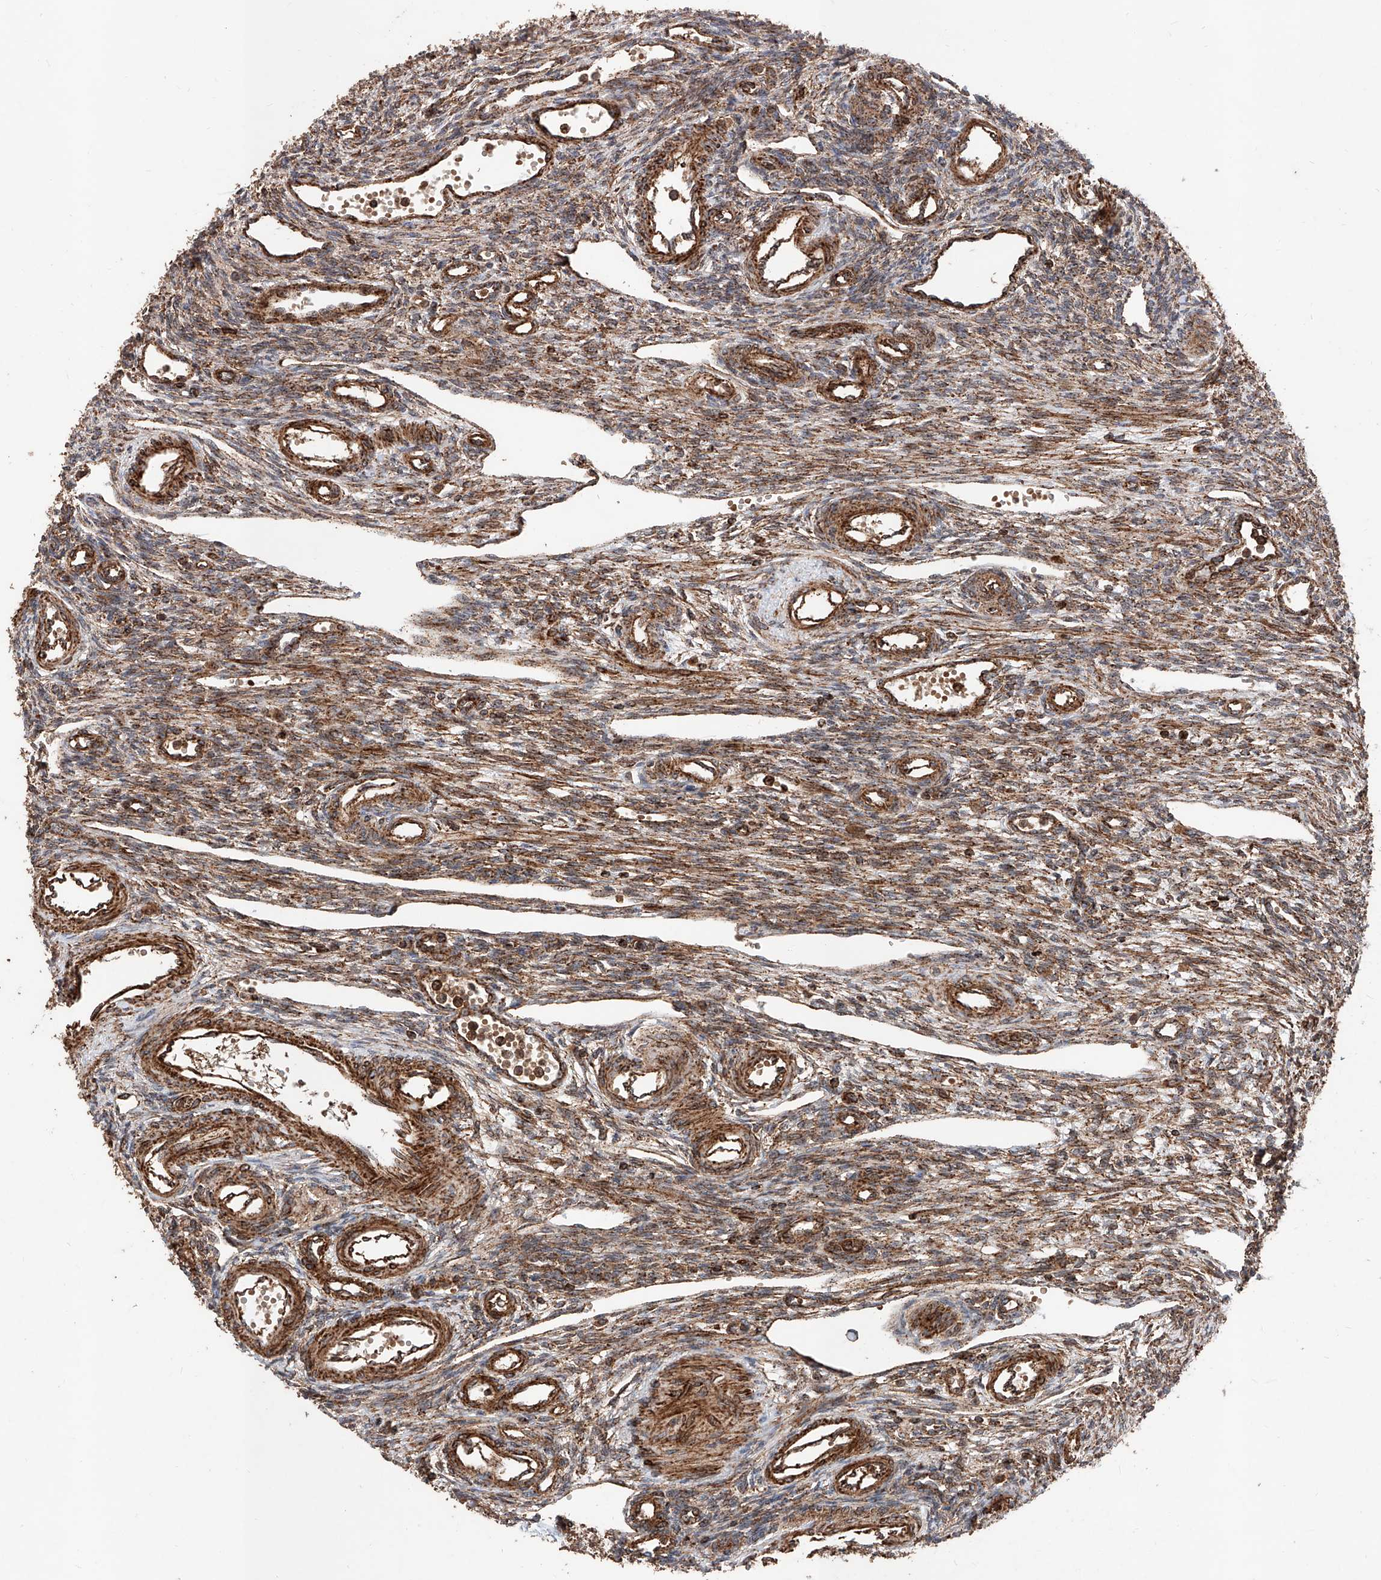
{"staining": {"intensity": "moderate", "quantity": ">75%", "location": "cytoplasmic/membranous"}, "tissue": "ovary", "cell_type": "Ovarian stroma cells", "image_type": "normal", "snomed": [{"axis": "morphology", "description": "Normal tissue, NOS"}, {"axis": "morphology", "description": "Cyst, NOS"}, {"axis": "topography", "description": "Ovary"}], "caption": "Immunohistochemical staining of normal ovary displays medium levels of moderate cytoplasmic/membranous expression in about >75% of ovarian stroma cells. Using DAB (brown) and hematoxylin (blue) stains, captured at high magnification using brightfield microscopy.", "gene": "PISD", "patient": {"sex": "female", "age": 33}}